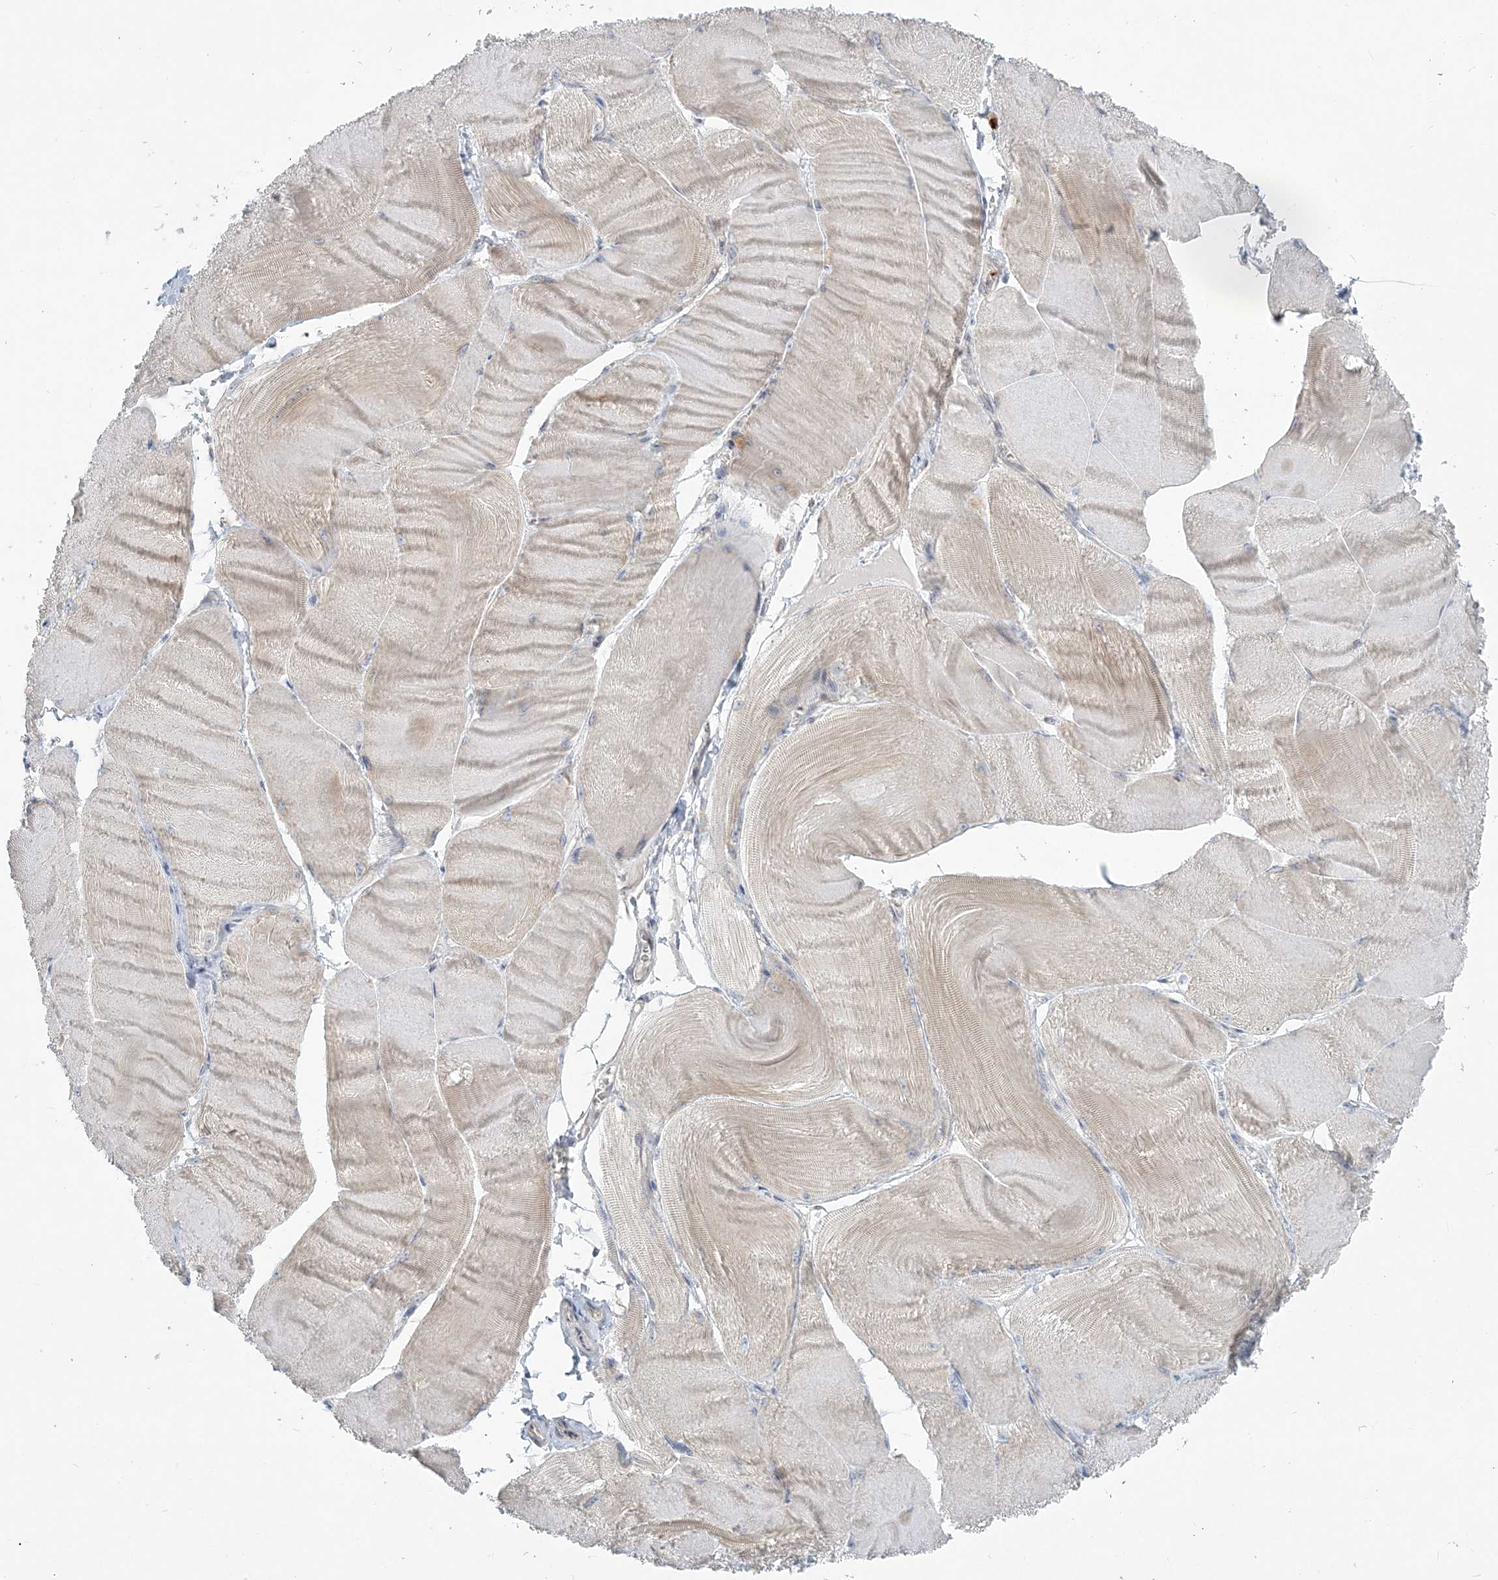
{"staining": {"intensity": "weak", "quantity": "<25%", "location": "cytoplasmic/membranous"}, "tissue": "skeletal muscle", "cell_type": "Myocytes", "image_type": "normal", "snomed": [{"axis": "morphology", "description": "Normal tissue, NOS"}, {"axis": "morphology", "description": "Basal cell carcinoma"}, {"axis": "topography", "description": "Skeletal muscle"}], "caption": "Immunohistochemistry histopathology image of unremarkable skeletal muscle: human skeletal muscle stained with DAB (3,3'-diaminobenzidine) exhibits no significant protein expression in myocytes.", "gene": "CCNJ", "patient": {"sex": "female", "age": 64}}